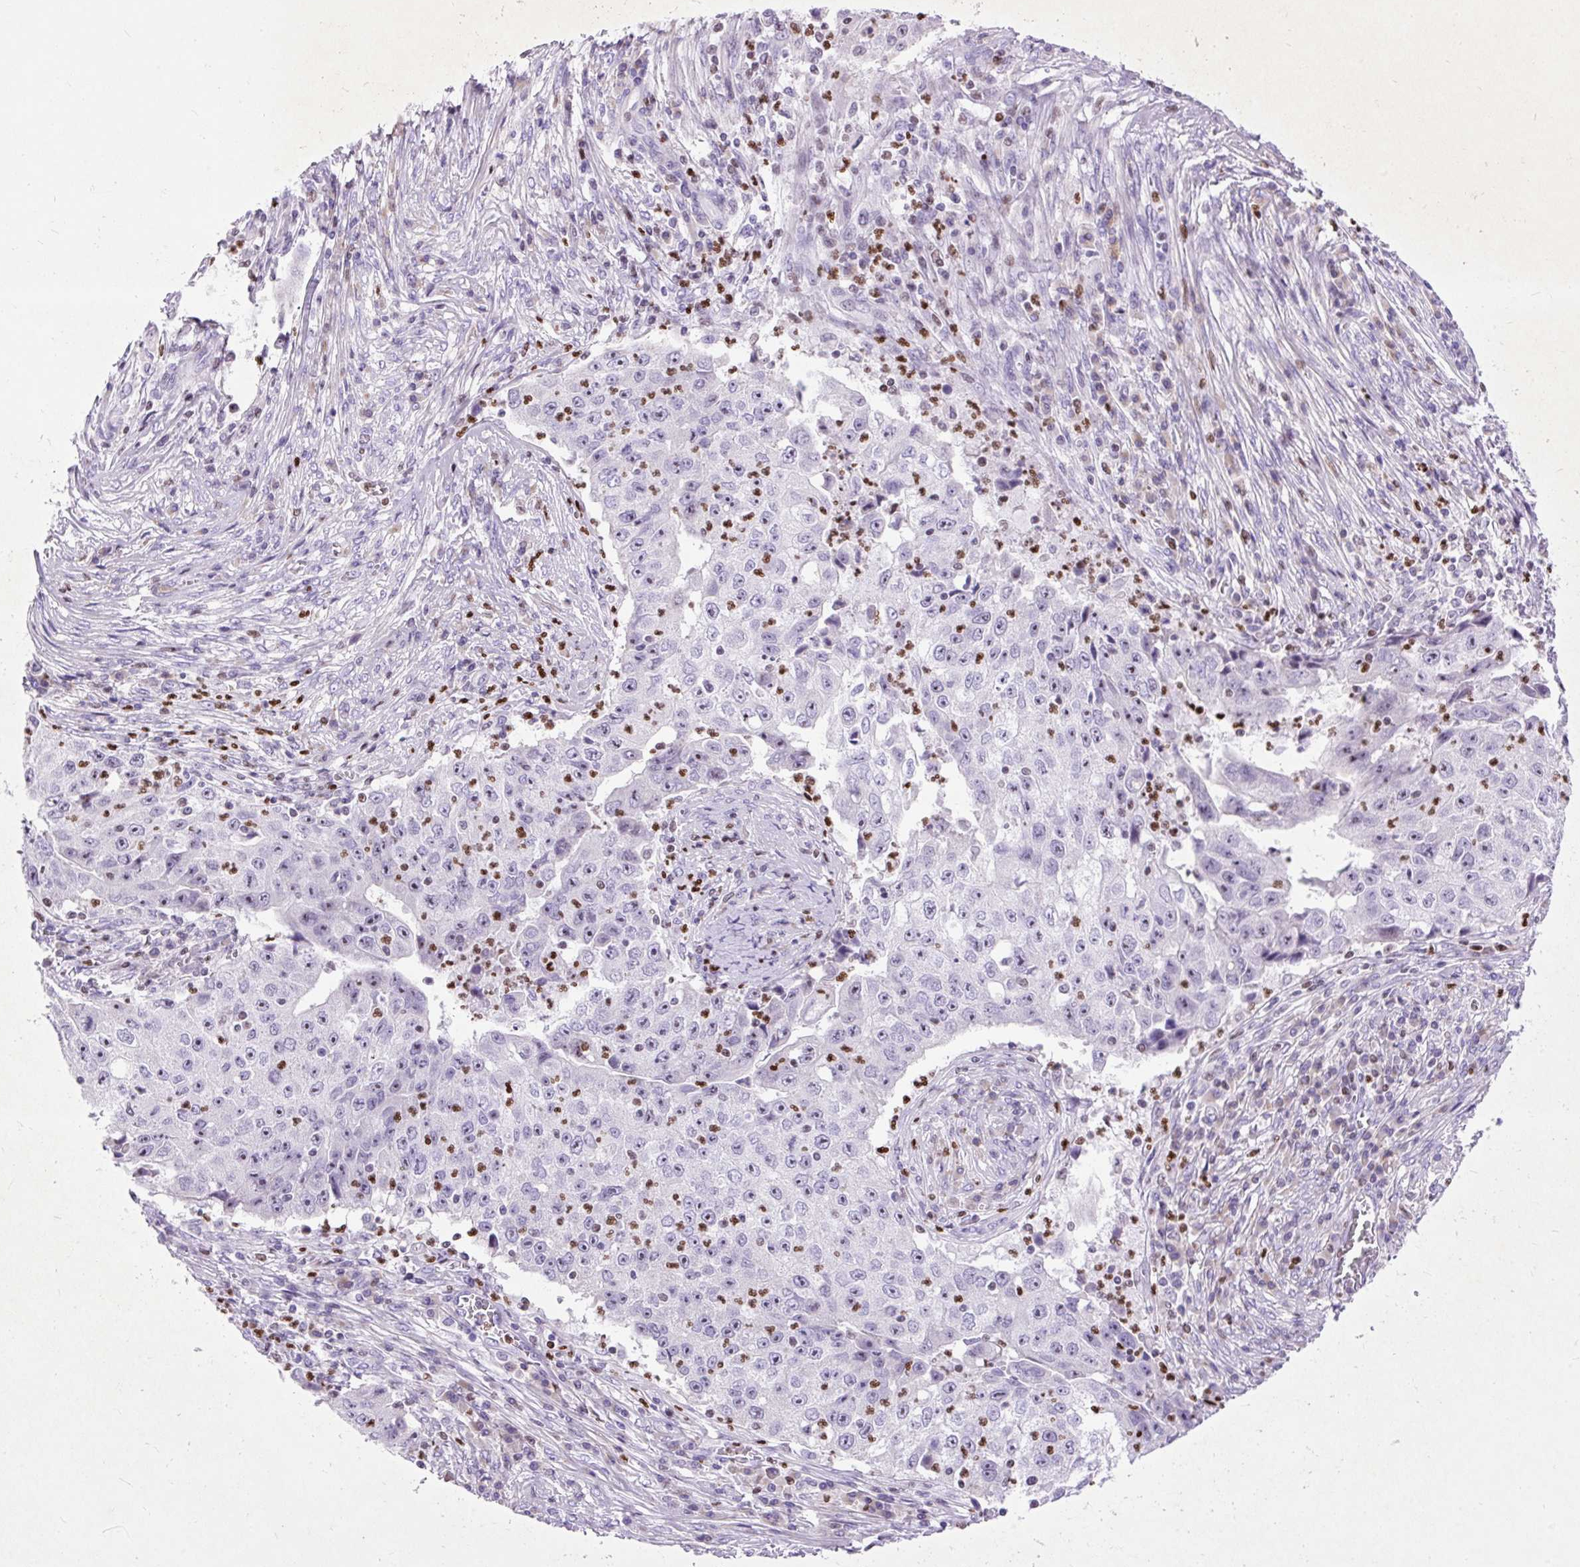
{"staining": {"intensity": "negative", "quantity": "none", "location": "none"}, "tissue": "lung cancer", "cell_type": "Tumor cells", "image_type": "cancer", "snomed": [{"axis": "morphology", "description": "Squamous cell carcinoma, NOS"}, {"axis": "topography", "description": "Lung"}], "caption": "The image demonstrates no staining of tumor cells in lung squamous cell carcinoma.", "gene": "SPC24", "patient": {"sex": "male", "age": 64}}